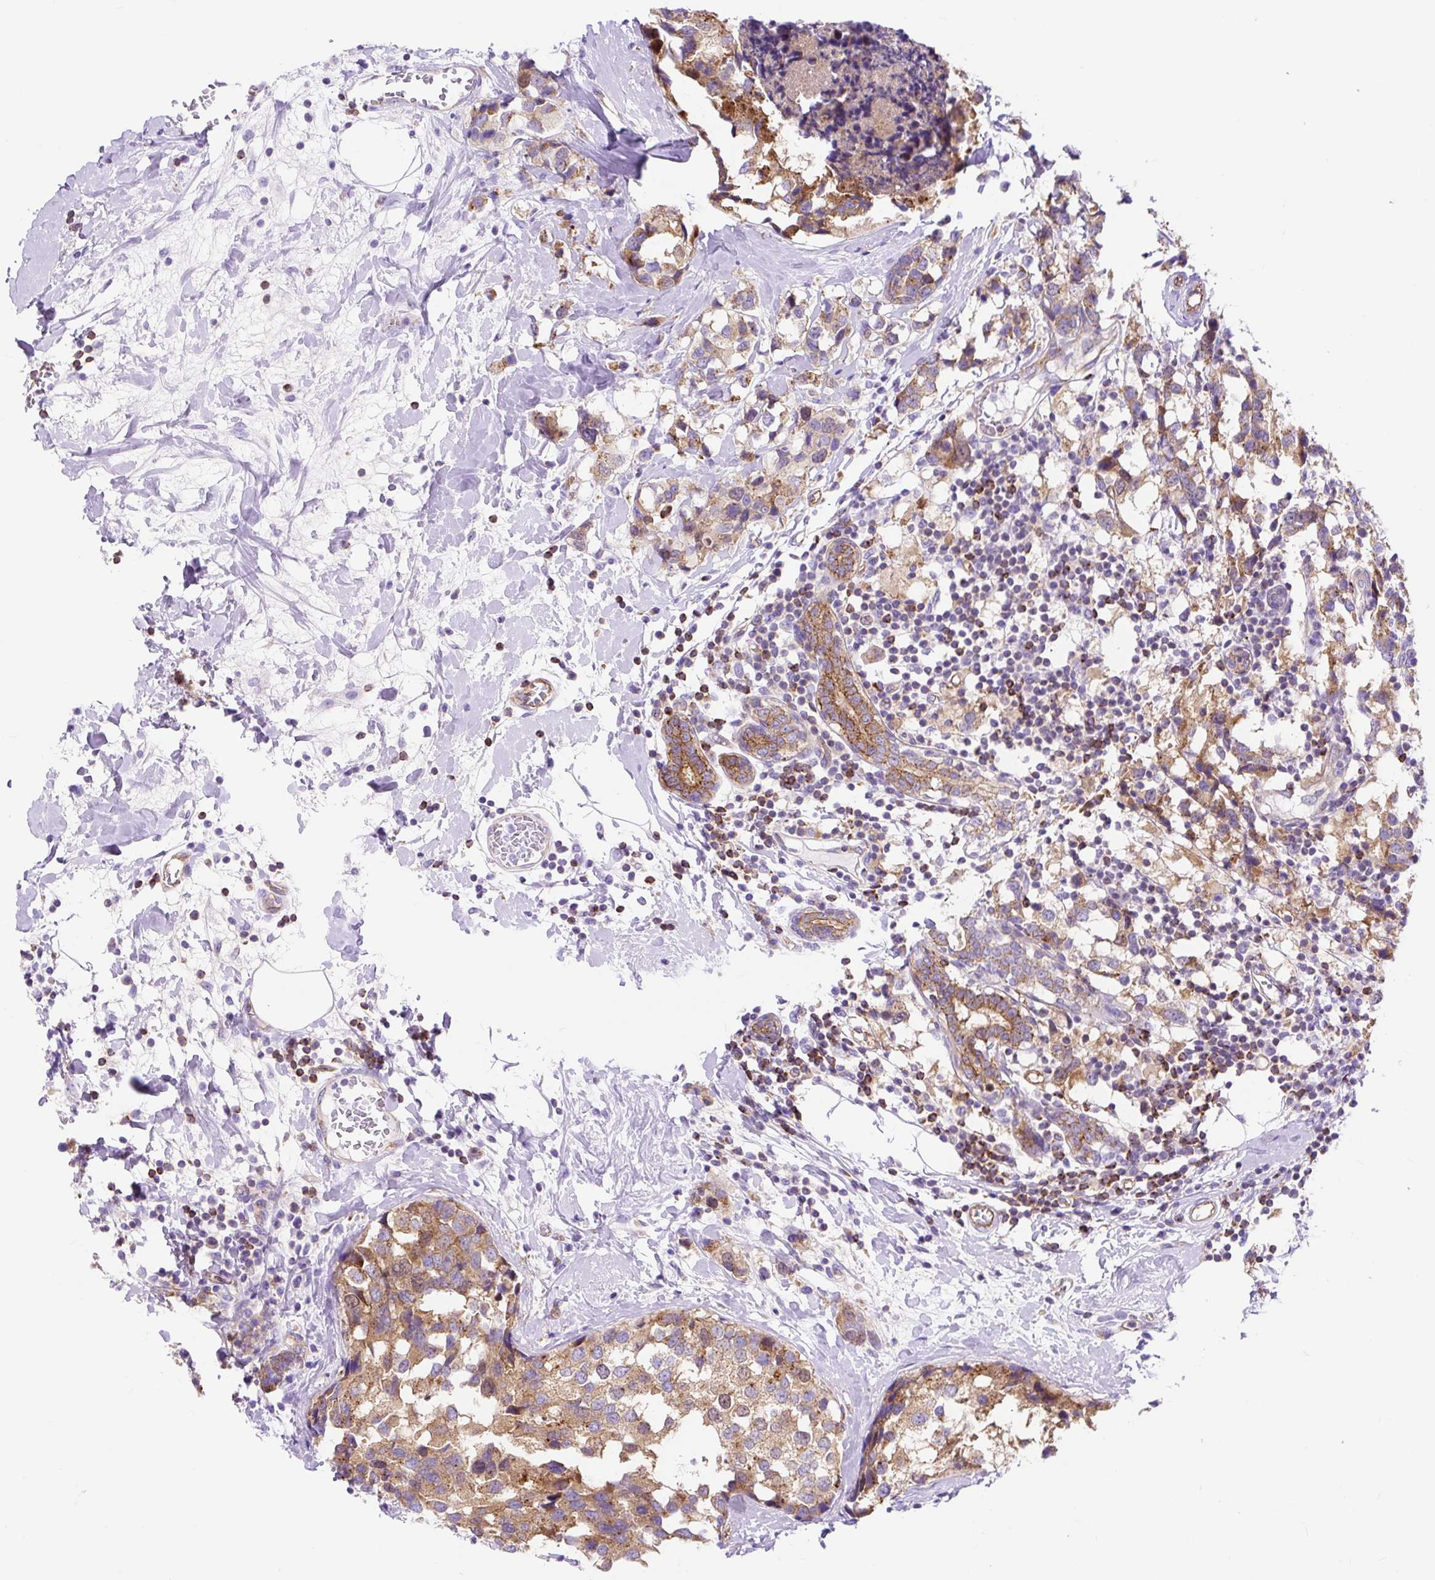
{"staining": {"intensity": "moderate", "quantity": ">75%", "location": "cytoplasmic/membranous"}, "tissue": "breast cancer", "cell_type": "Tumor cells", "image_type": "cancer", "snomed": [{"axis": "morphology", "description": "Lobular carcinoma"}, {"axis": "topography", "description": "Breast"}], "caption": "Immunohistochemical staining of lobular carcinoma (breast) demonstrates moderate cytoplasmic/membranous protein staining in approximately >75% of tumor cells.", "gene": "HIP1R", "patient": {"sex": "female", "age": 59}}